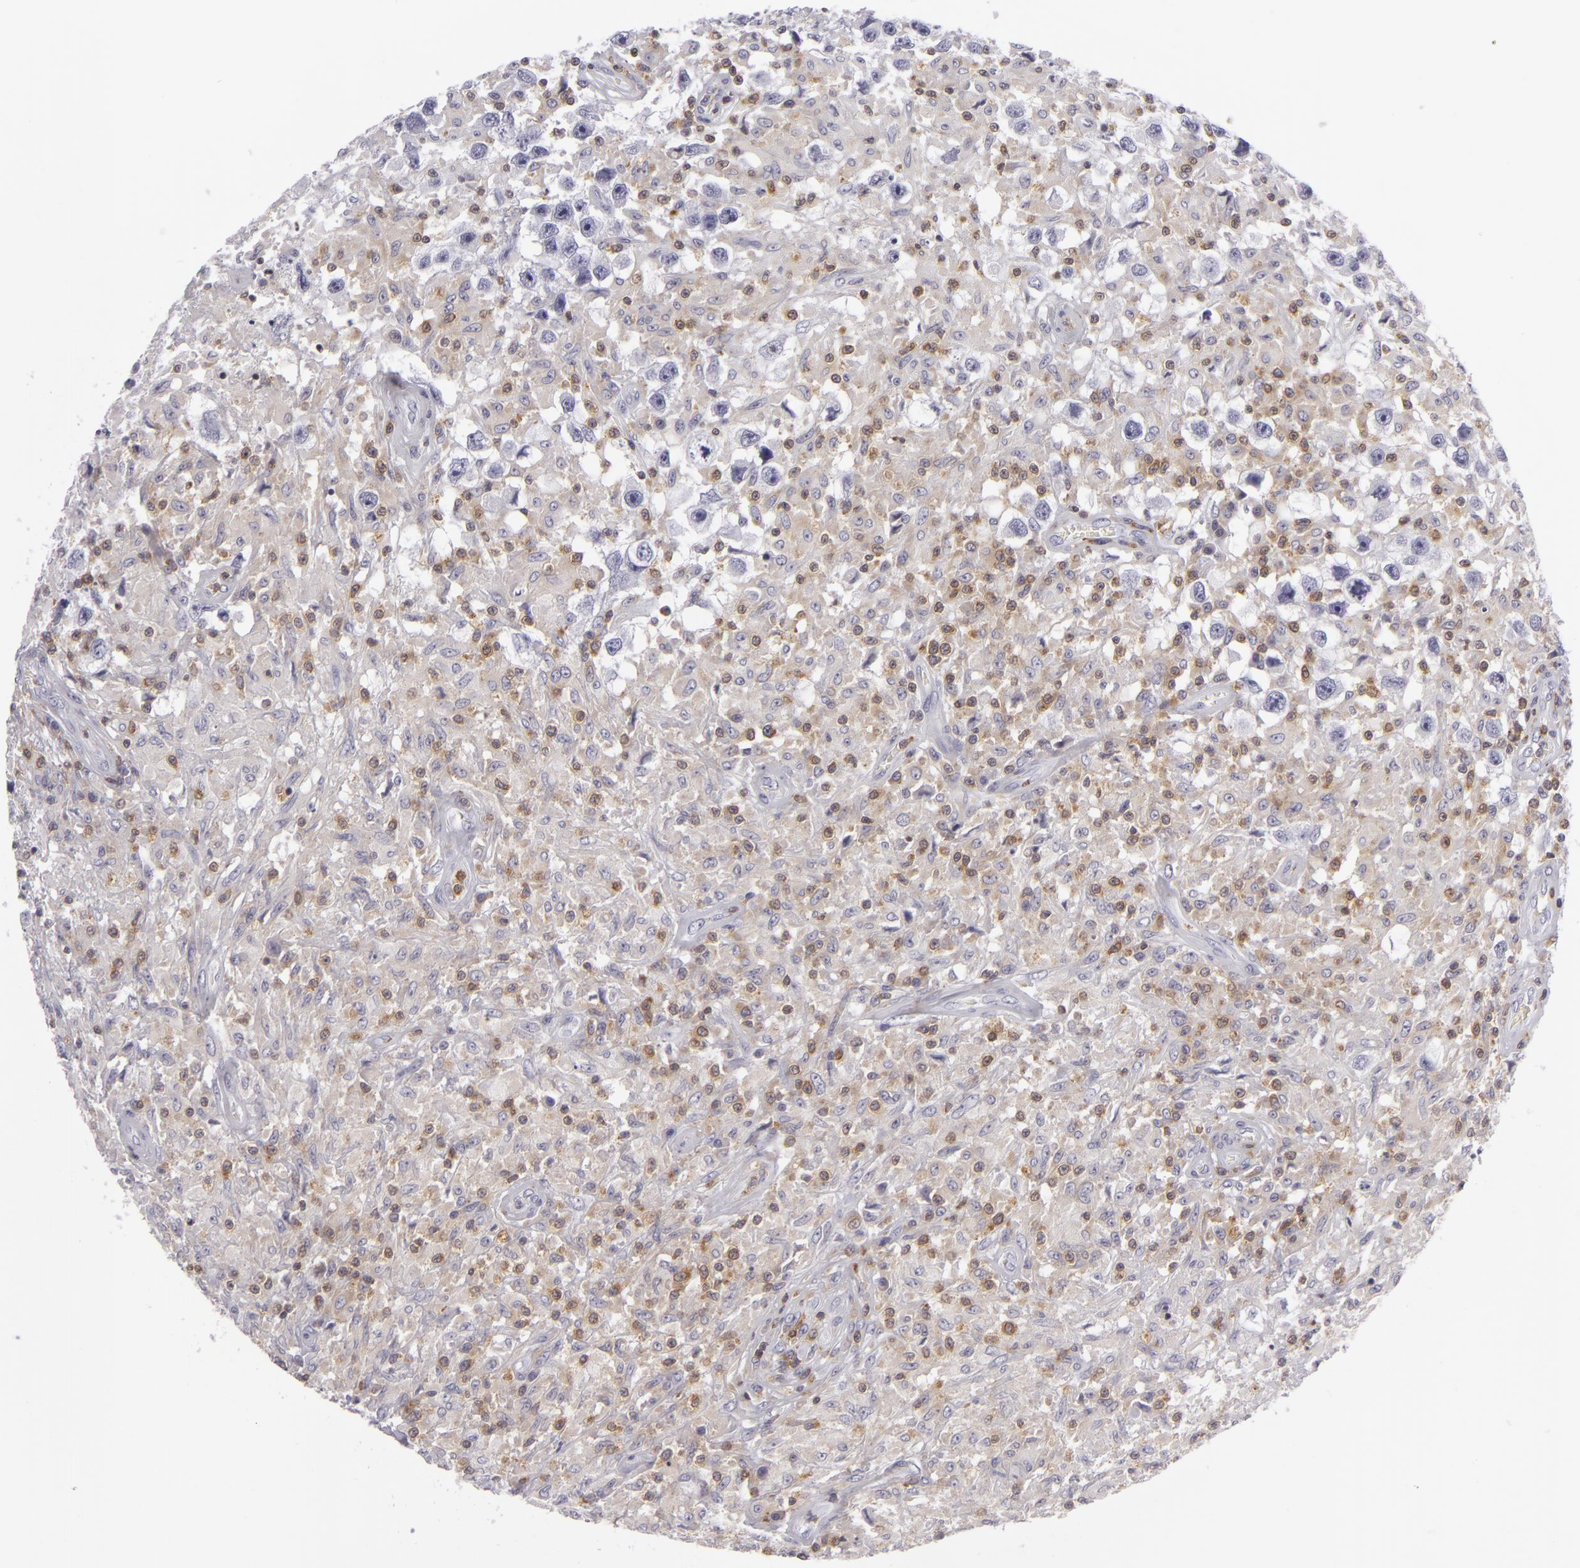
{"staining": {"intensity": "weak", "quantity": "25%-75%", "location": "cytoplasmic/membranous,nuclear"}, "tissue": "testis cancer", "cell_type": "Tumor cells", "image_type": "cancer", "snomed": [{"axis": "morphology", "description": "Seminoma, NOS"}, {"axis": "topography", "description": "Testis"}], "caption": "Human testis cancer stained with a brown dye exhibits weak cytoplasmic/membranous and nuclear positive staining in approximately 25%-75% of tumor cells.", "gene": "KCNAB2", "patient": {"sex": "male", "age": 34}}